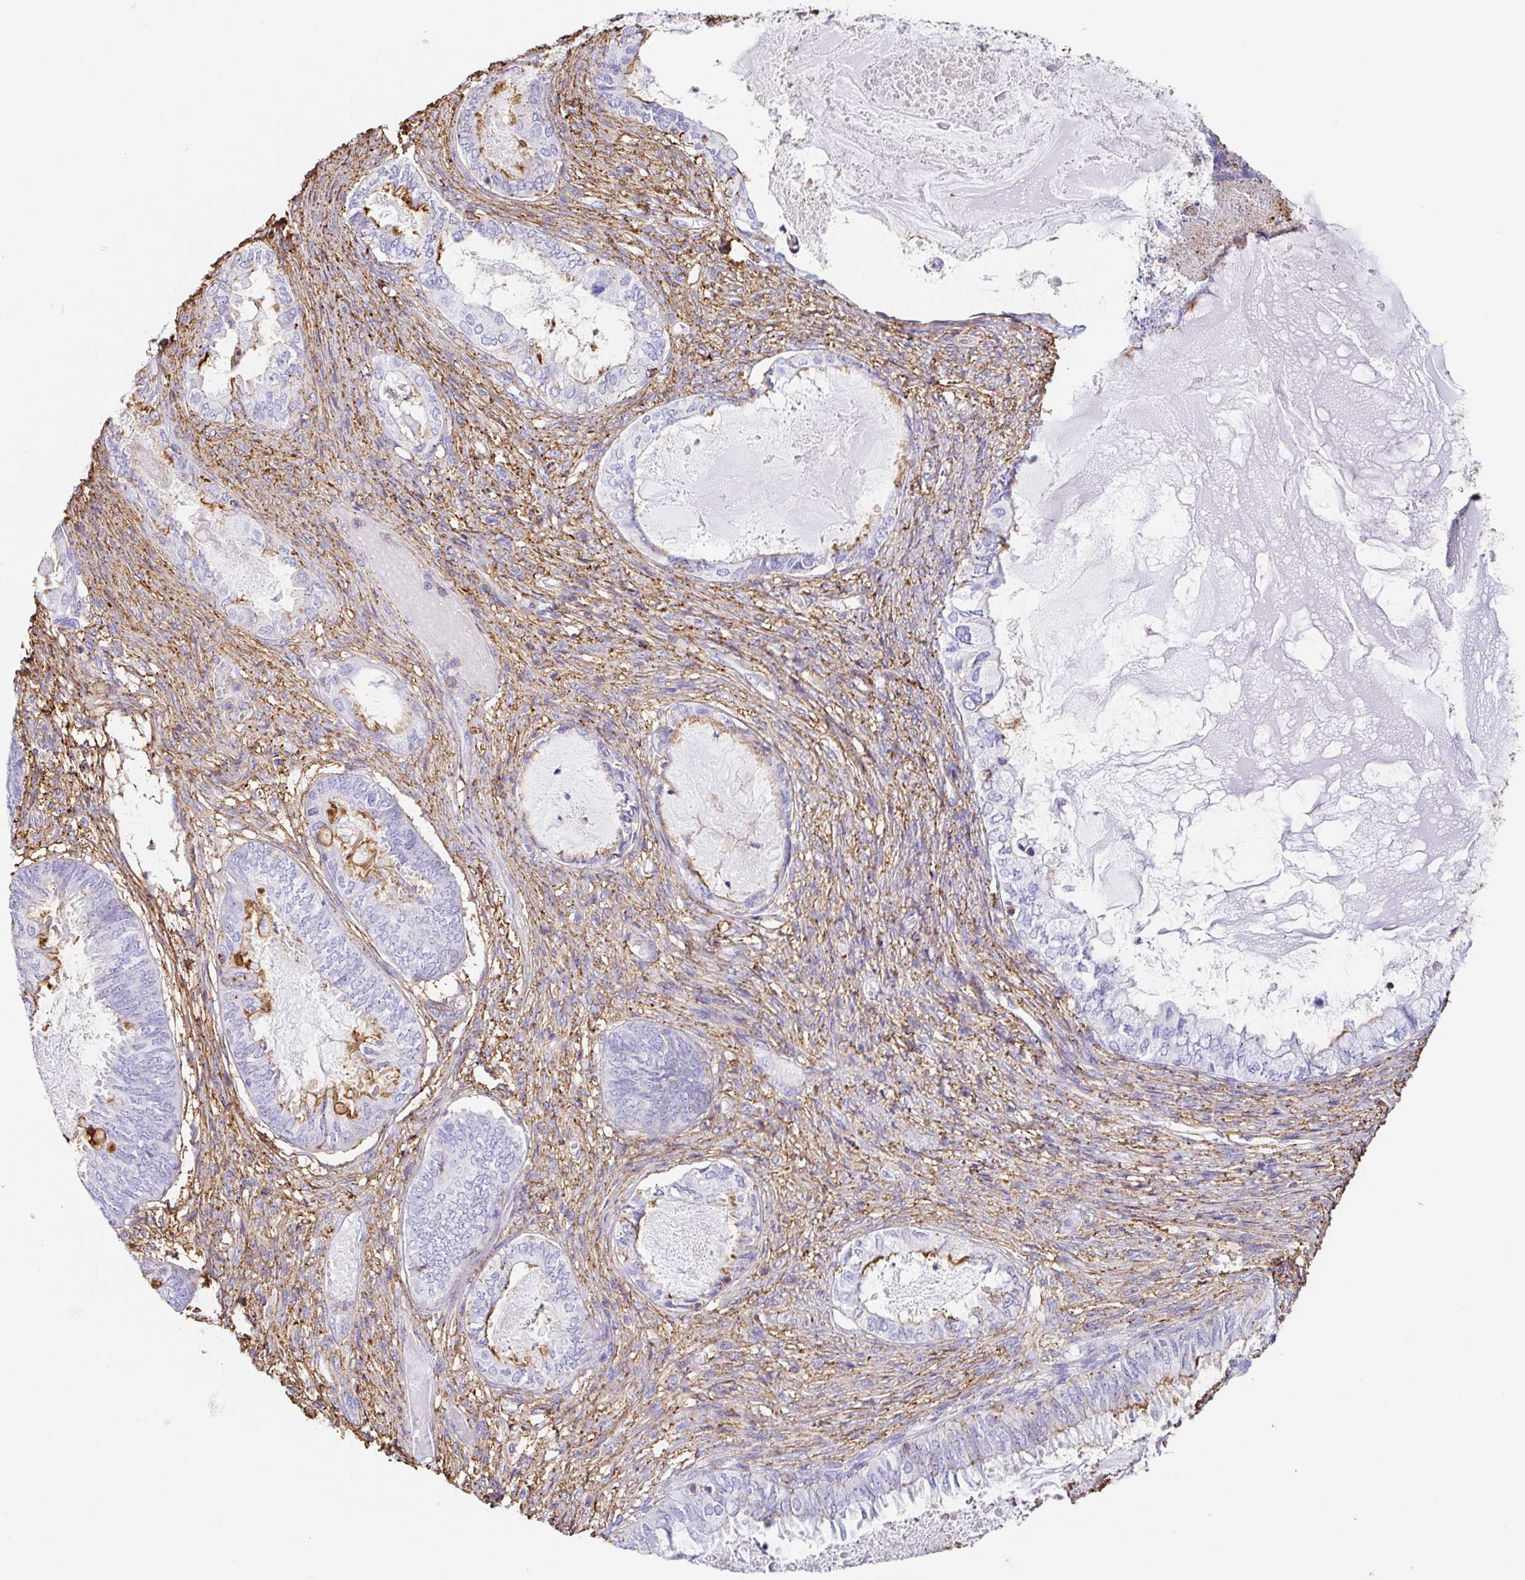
{"staining": {"intensity": "negative", "quantity": "none", "location": "none"}, "tissue": "ovarian cancer", "cell_type": "Tumor cells", "image_type": "cancer", "snomed": [{"axis": "morphology", "description": "Carcinoma, endometroid"}, {"axis": "topography", "description": "Ovary"}], "caption": "Ovarian cancer was stained to show a protein in brown. There is no significant staining in tumor cells. (Brightfield microscopy of DAB IHC at high magnification).", "gene": "MTTP", "patient": {"sex": "female", "age": 70}}